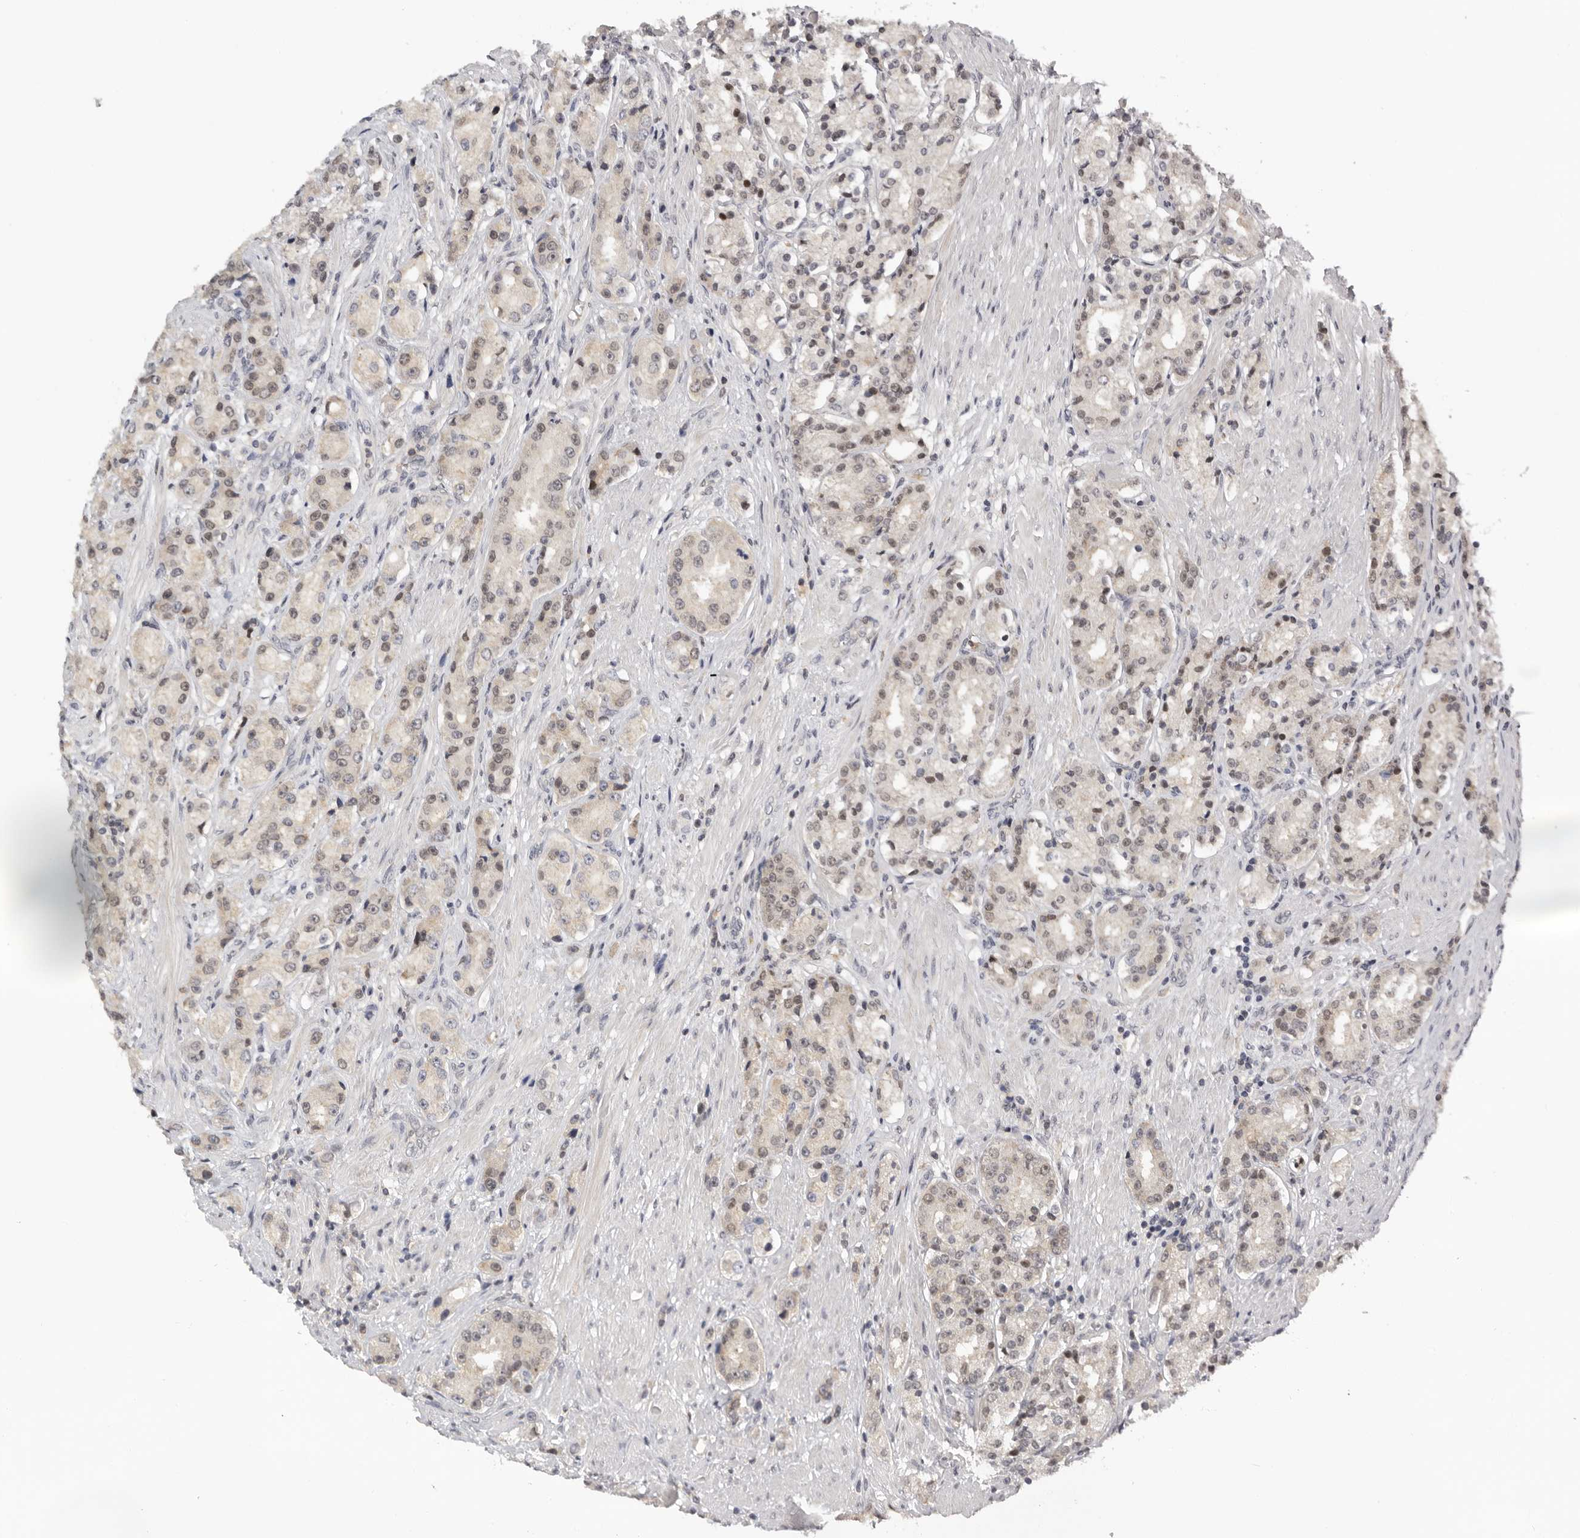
{"staining": {"intensity": "negative", "quantity": "none", "location": "none"}, "tissue": "prostate cancer", "cell_type": "Tumor cells", "image_type": "cancer", "snomed": [{"axis": "morphology", "description": "Adenocarcinoma, High grade"}, {"axis": "topography", "description": "Prostate"}], "caption": "This image is of prostate cancer (high-grade adenocarcinoma) stained with immunohistochemistry to label a protein in brown with the nuclei are counter-stained blue. There is no expression in tumor cells.", "gene": "KIF2B", "patient": {"sex": "male", "age": 60}}